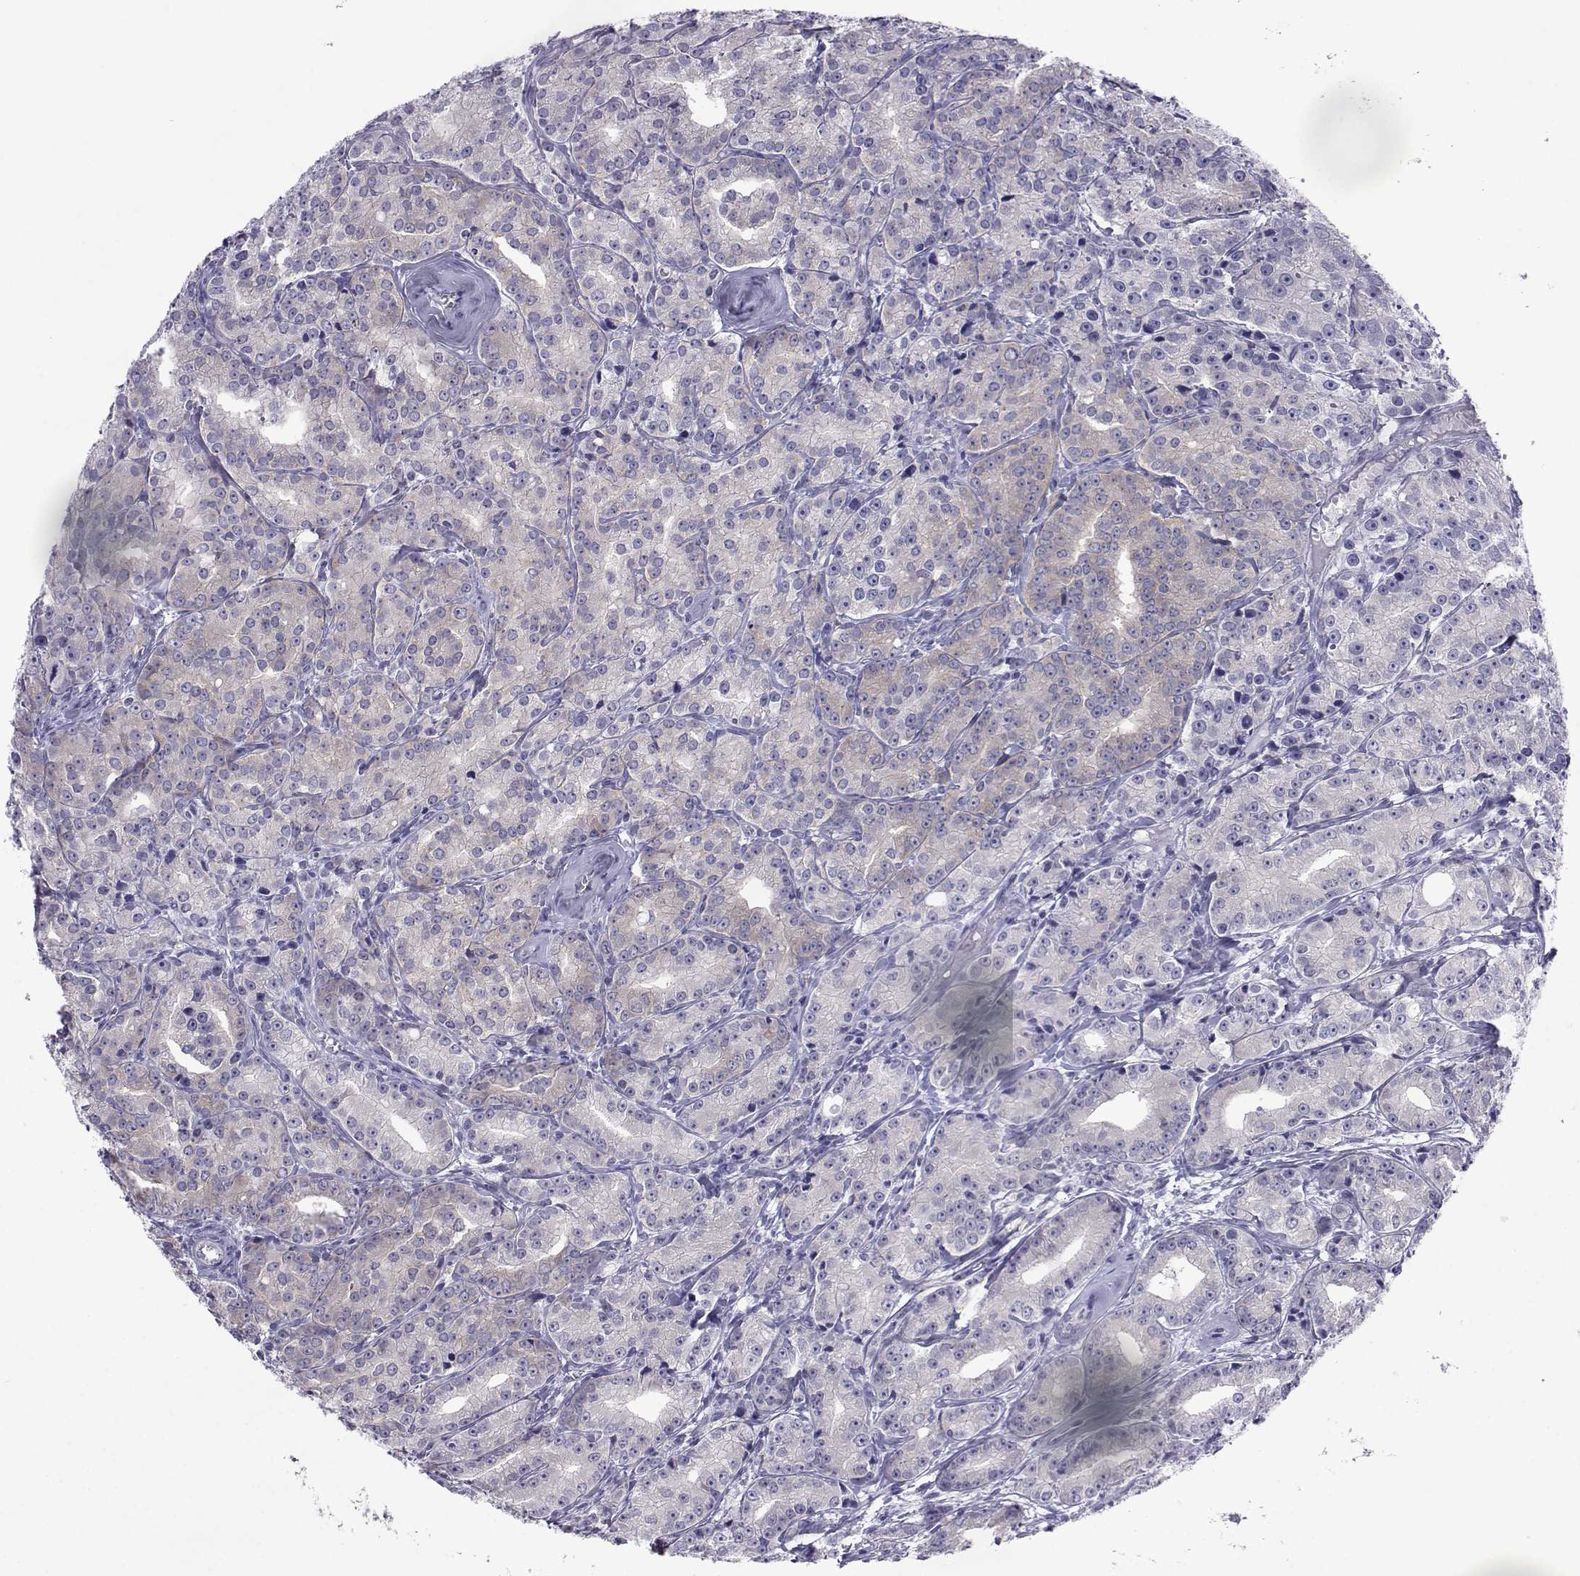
{"staining": {"intensity": "weak", "quantity": "25%-75%", "location": "cytoplasmic/membranous"}, "tissue": "prostate cancer", "cell_type": "Tumor cells", "image_type": "cancer", "snomed": [{"axis": "morphology", "description": "Adenocarcinoma, Medium grade"}, {"axis": "topography", "description": "Prostate"}], "caption": "About 25%-75% of tumor cells in human prostate cancer (medium-grade adenocarcinoma) show weak cytoplasmic/membranous protein expression as visualized by brown immunohistochemical staining.", "gene": "COL22A1", "patient": {"sex": "male", "age": 74}}